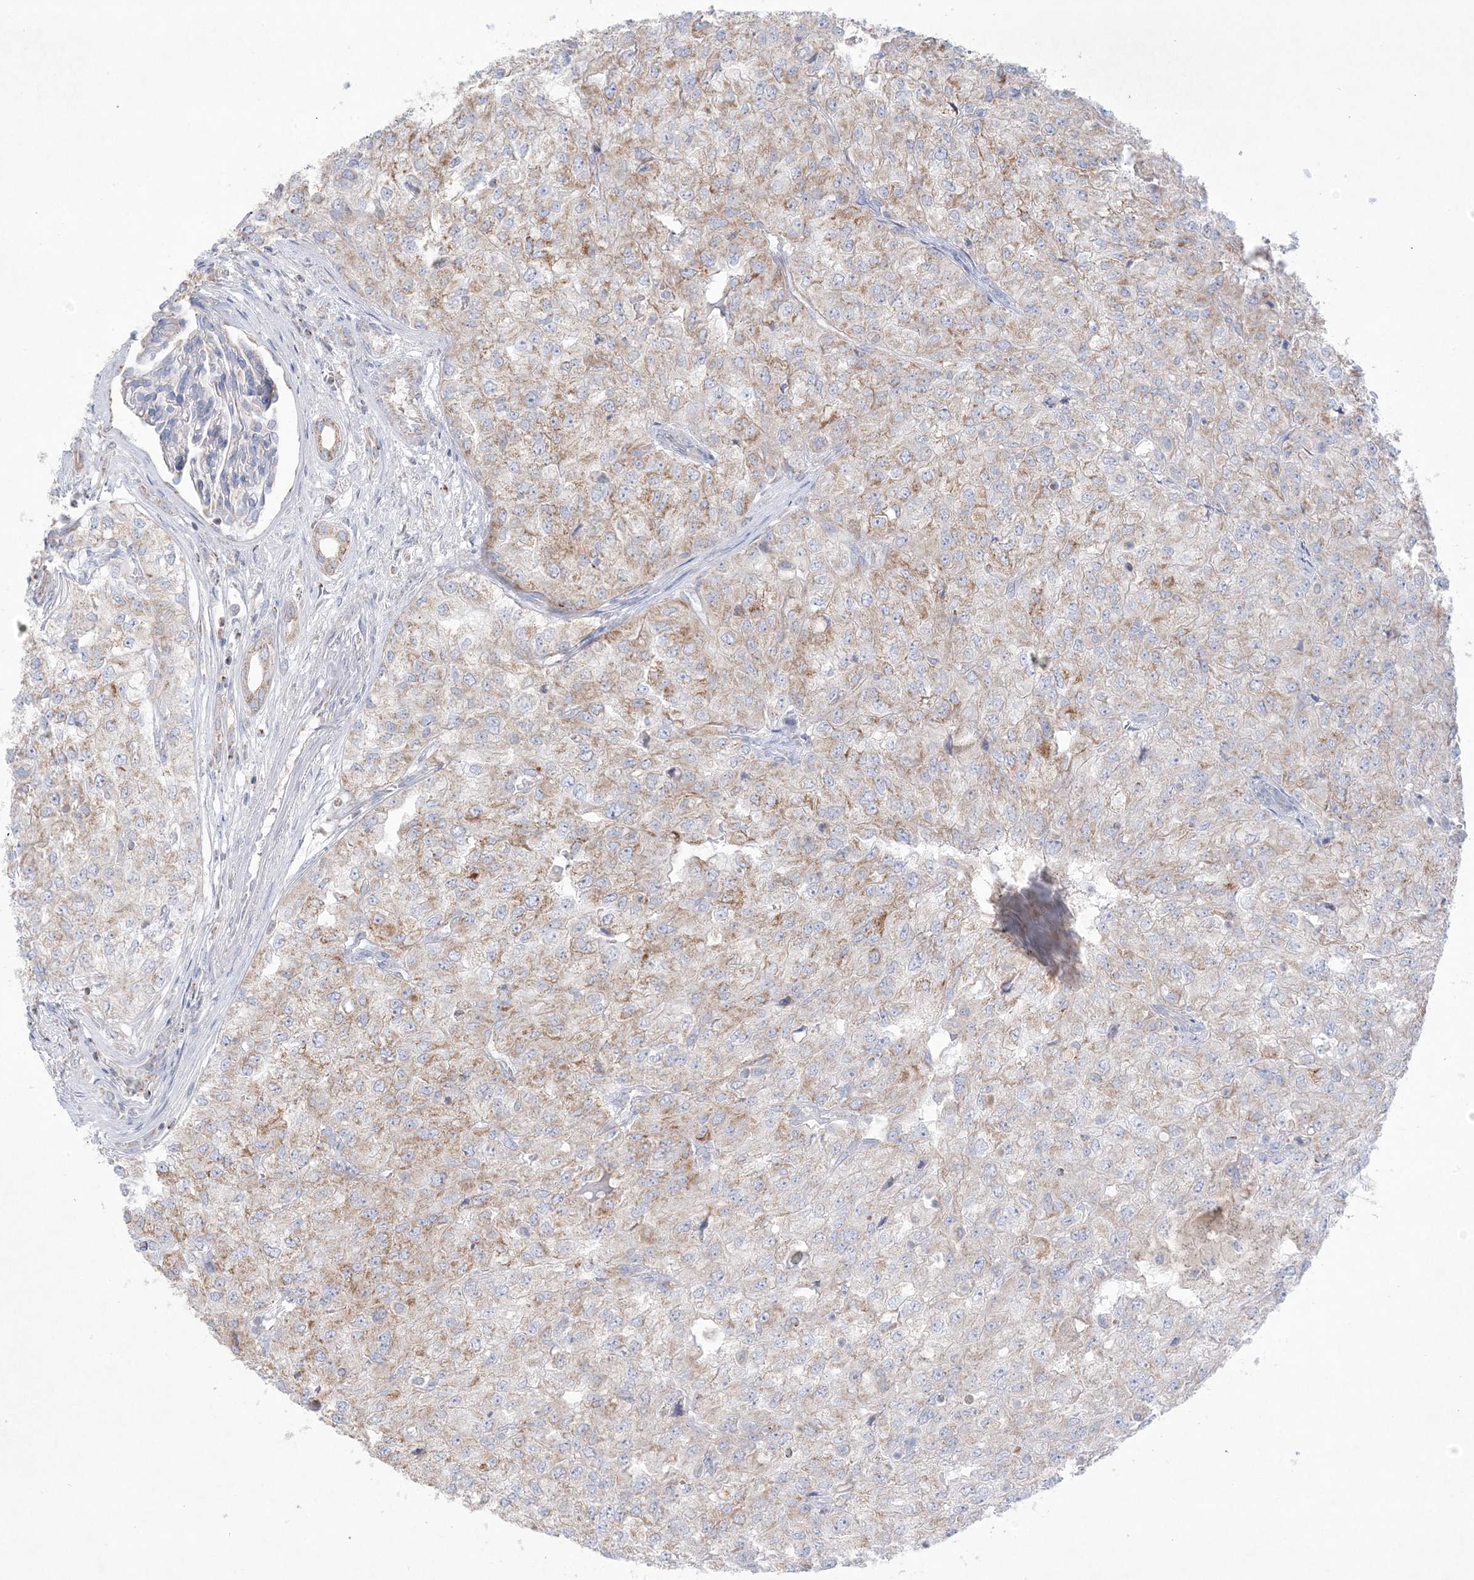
{"staining": {"intensity": "moderate", "quantity": "25%-75%", "location": "cytoplasmic/membranous"}, "tissue": "renal cancer", "cell_type": "Tumor cells", "image_type": "cancer", "snomed": [{"axis": "morphology", "description": "Adenocarcinoma, NOS"}, {"axis": "topography", "description": "Kidney"}], "caption": "High-power microscopy captured an IHC image of renal adenocarcinoma, revealing moderate cytoplasmic/membranous positivity in about 25%-75% of tumor cells. The staining was performed using DAB to visualize the protein expression in brown, while the nuclei were stained in blue with hematoxylin (Magnification: 20x).", "gene": "KCTD6", "patient": {"sex": "female", "age": 54}}